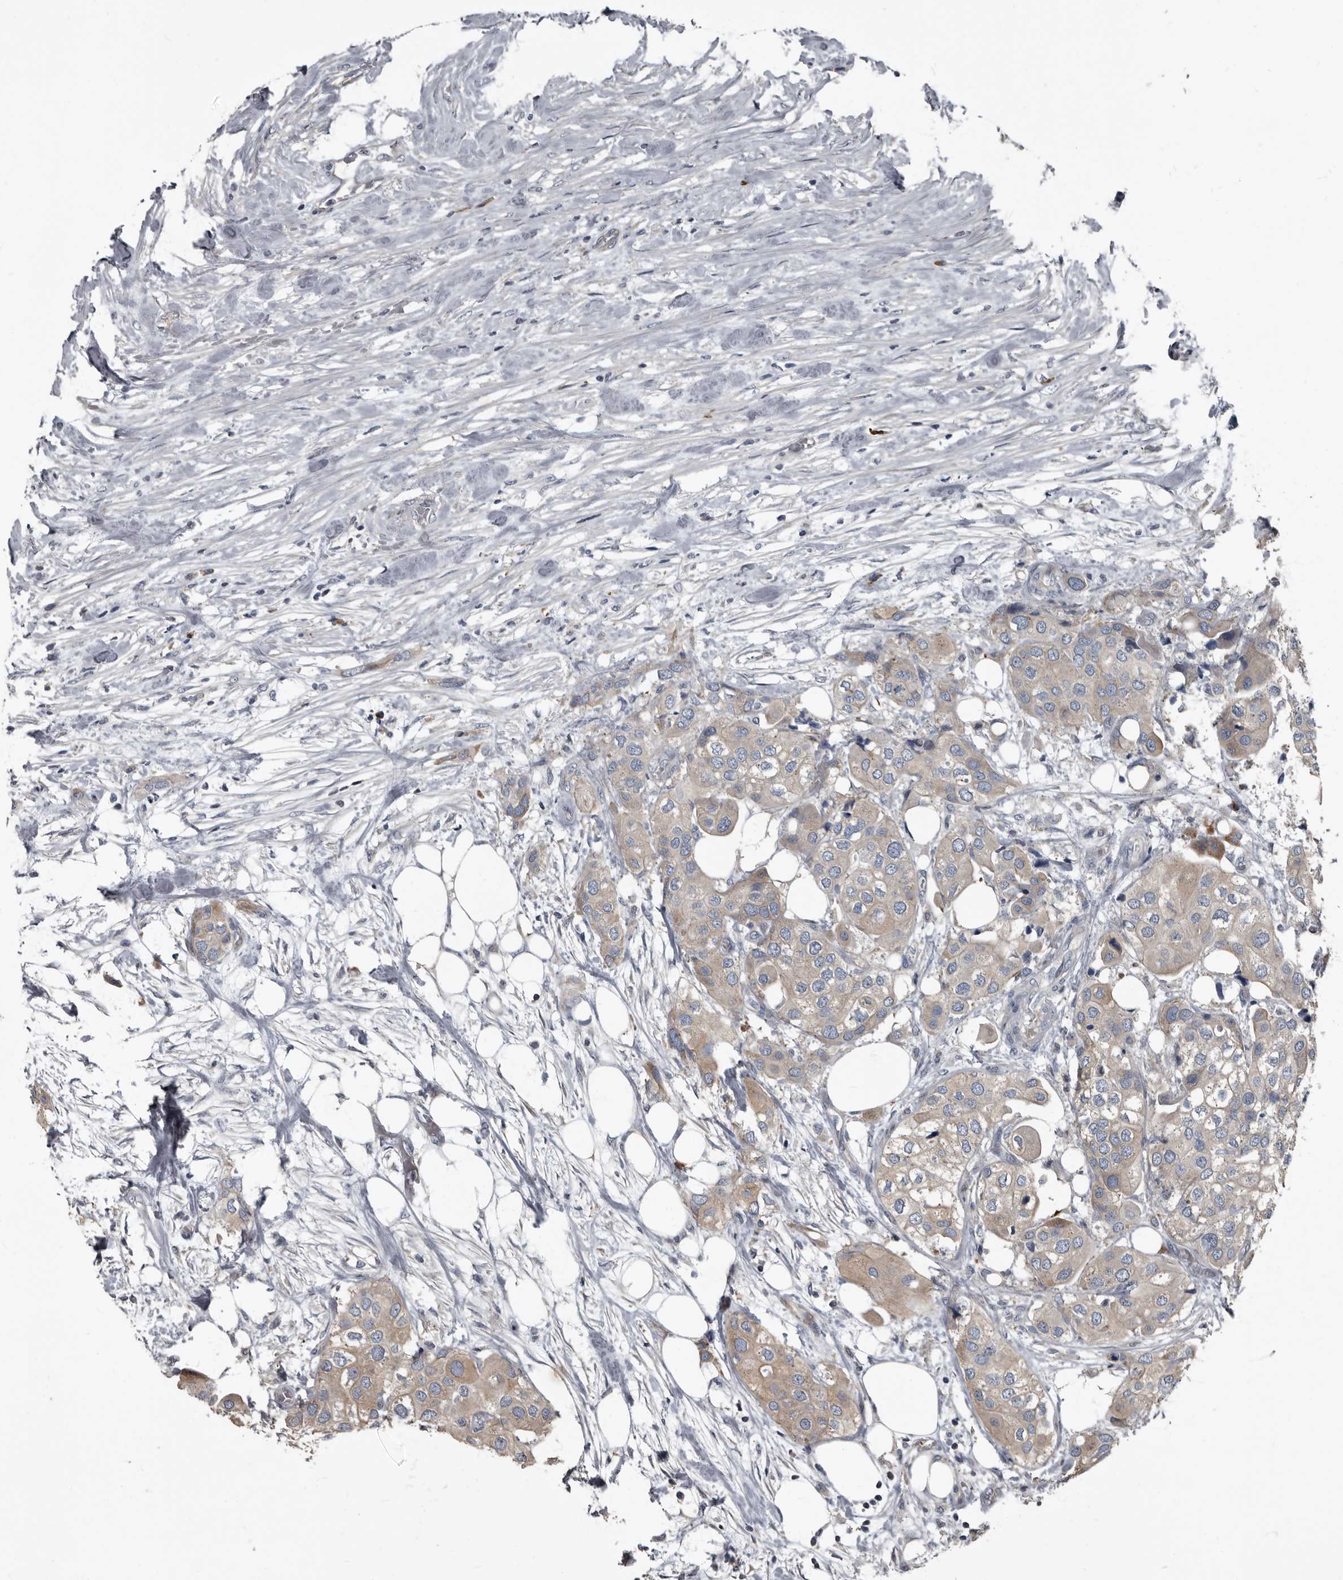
{"staining": {"intensity": "weak", "quantity": ">75%", "location": "cytoplasmic/membranous"}, "tissue": "urothelial cancer", "cell_type": "Tumor cells", "image_type": "cancer", "snomed": [{"axis": "morphology", "description": "Urothelial carcinoma, High grade"}, {"axis": "topography", "description": "Urinary bladder"}], "caption": "Tumor cells show weak cytoplasmic/membranous expression in approximately >75% of cells in high-grade urothelial carcinoma.", "gene": "TPD52L1", "patient": {"sex": "male", "age": 64}}